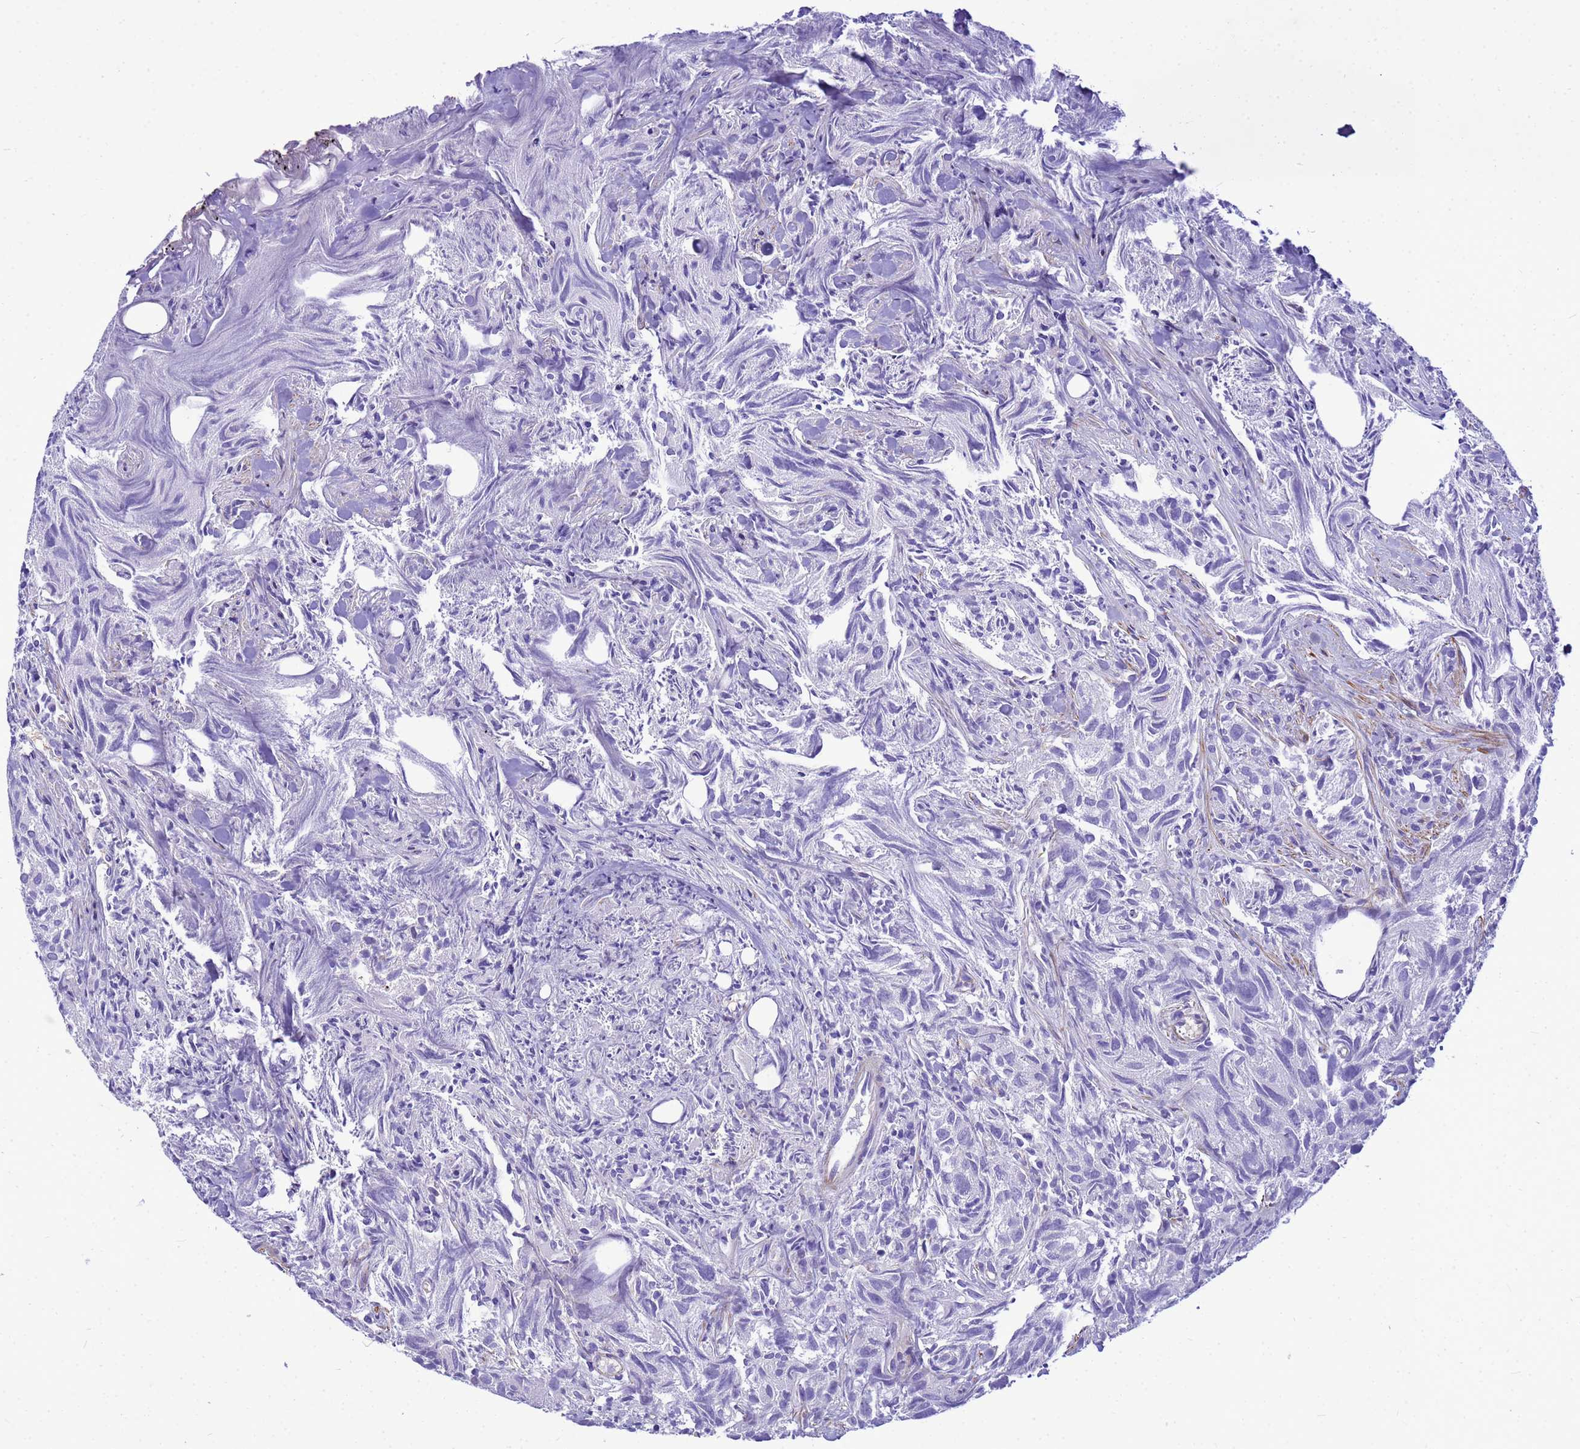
{"staining": {"intensity": "negative", "quantity": "none", "location": "none"}, "tissue": "urothelial cancer", "cell_type": "Tumor cells", "image_type": "cancer", "snomed": [{"axis": "morphology", "description": "Urothelial carcinoma, High grade"}, {"axis": "topography", "description": "Urinary bladder"}], "caption": "Tumor cells show no significant staining in urothelial carcinoma (high-grade).", "gene": "ADAMTS7", "patient": {"sex": "female", "age": 75}}